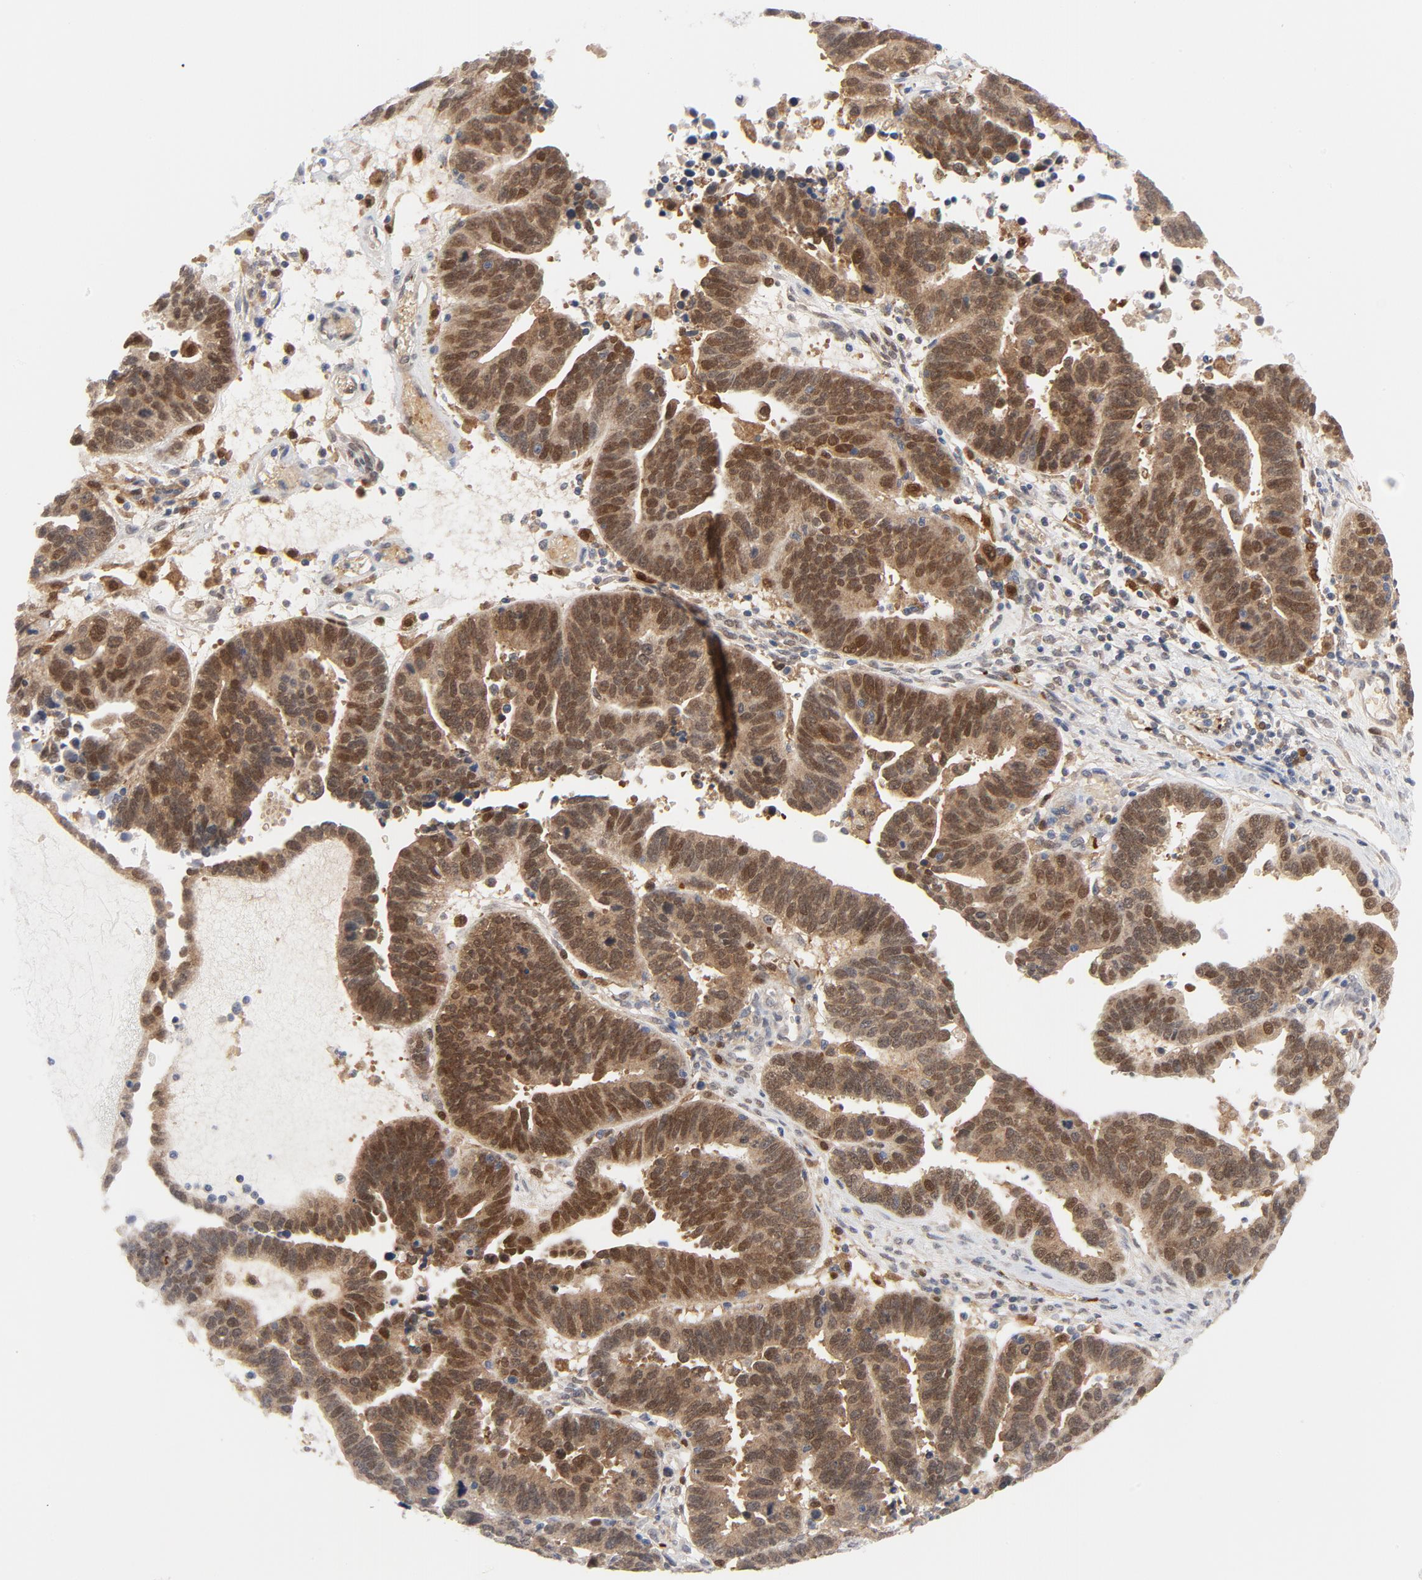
{"staining": {"intensity": "moderate", "quantity": ">75%", "location": "cytoplasmic/membranous"}, "tissue": "ovarian cancer", "cell_type": "Tumor cells", "image_type": "cancer", "snomed": [{"axis": "morphology", "description": "Carcinoma, endometroid"}, {"axis": "morphology", "description": "Cystadenocarcinoma, serous, NOS"}, {"axis": "topography", "description": "Ovary"}], "caption": "There is medium levels of moderate cytoplasmic/membranous staining in tumor cells of ovarian serous cystadenocarcinoma, as demonstrated by immunohistochemical staining (brown color).", "gene": "PRDX1", "patient": {"sex": "female", "age": 45}}